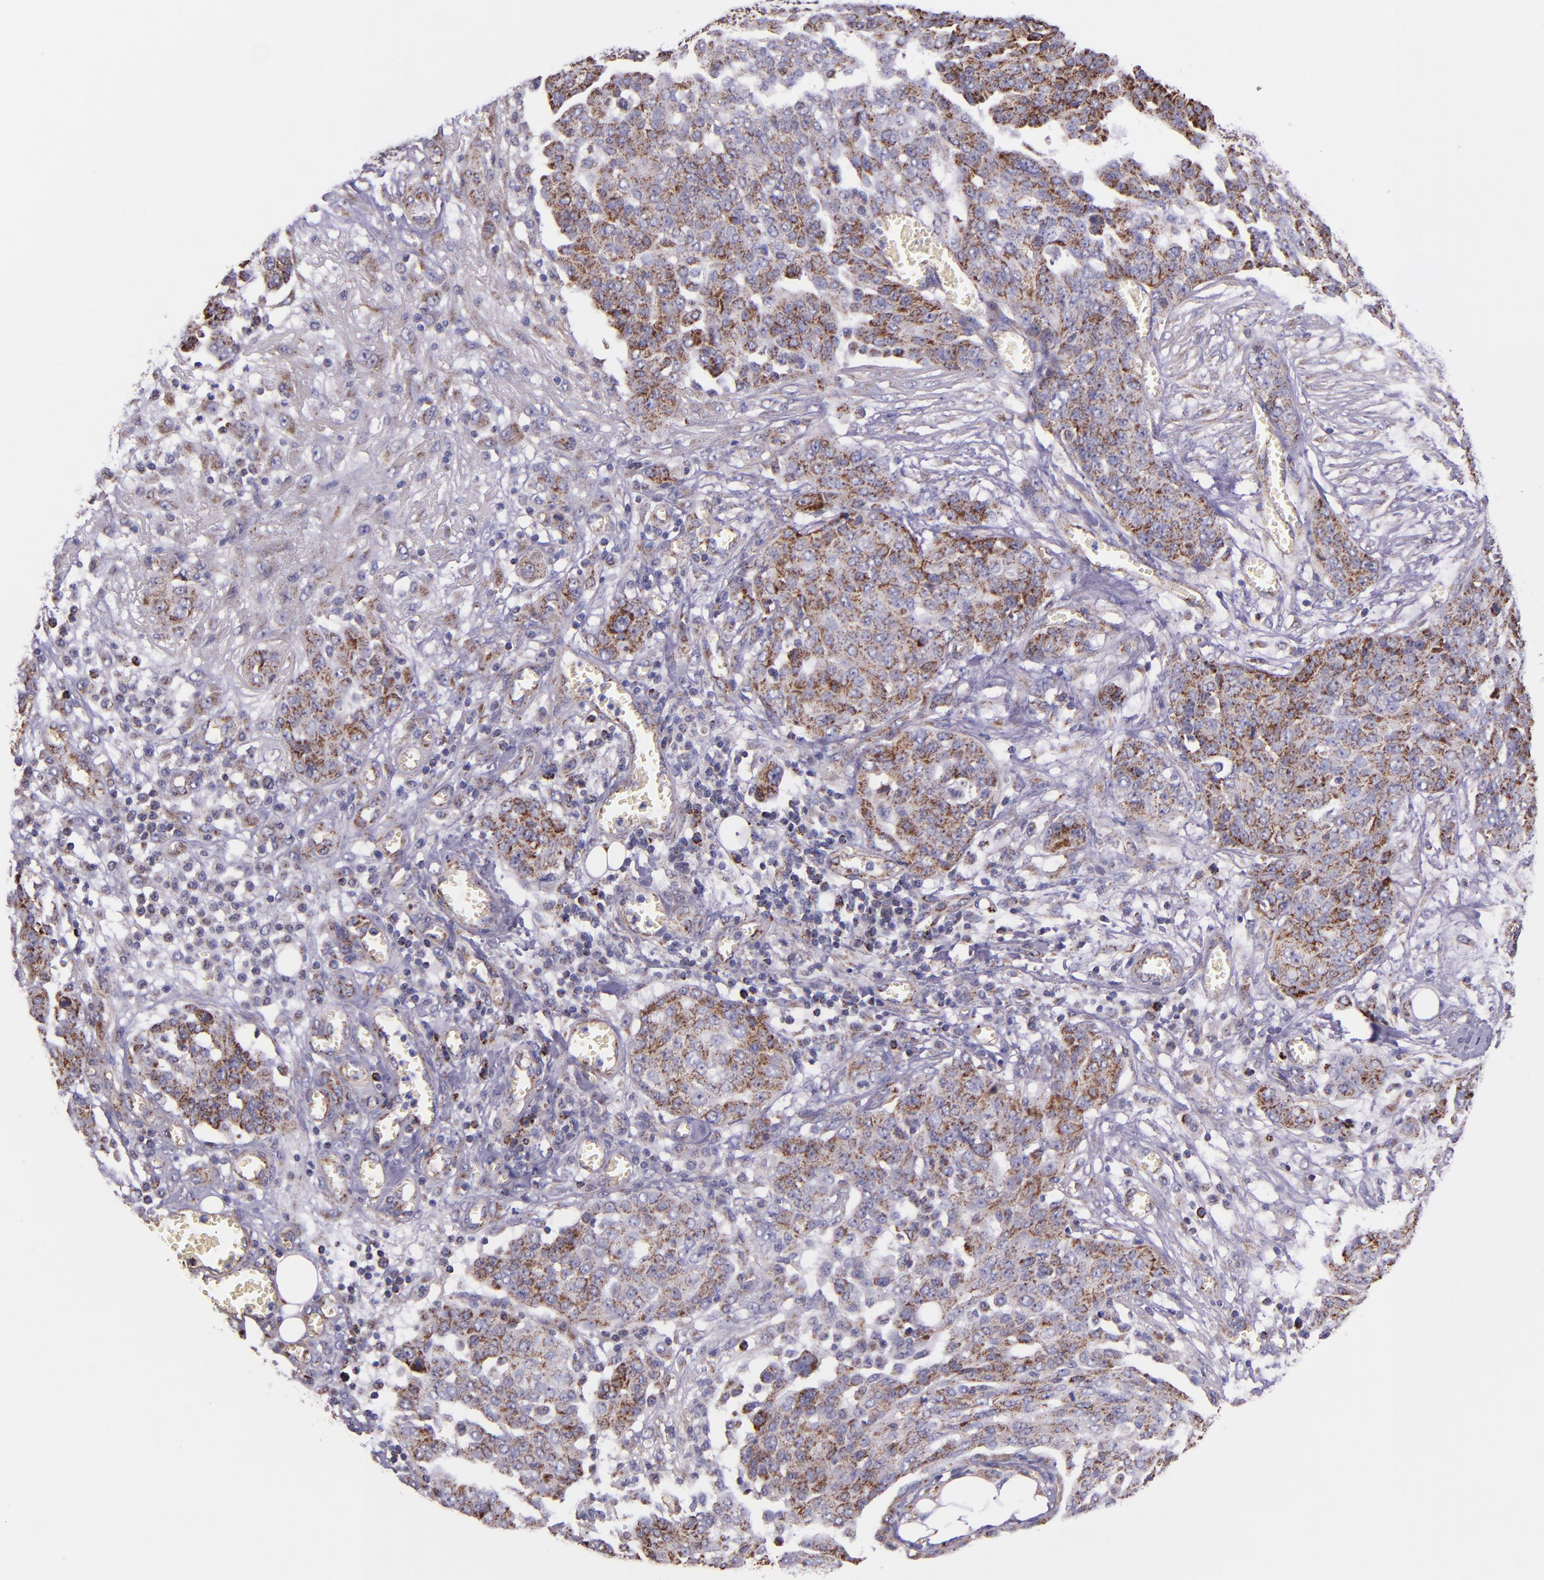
{"staining": {"intensity": "moderate", "quantity": ">75%", "location": "cytoplasmic/membranous"}, "tissue": "ovarian cancer", "cell_type": "Tumor cells", "image_type": "cancer", "snomed": [{"axis": "morphology", "description": "Cystadenocarcinoma, serous, NOS"}, {"axis": "topography", "description": "Soft tissue"}, {"axis": "topography", "description": "Ovary"}], "caption": "An immunohistochemistry (IHC) histopathology image of tumor tissue is shown. Protein staining in brown highlights moderate cytoplasmic/membranous positivity in ovarian cancer (serous cystadenocarcinoma) within tumor cells.", "gene": "IDH3G", "patient": {"sex": "female", "age": 57}}